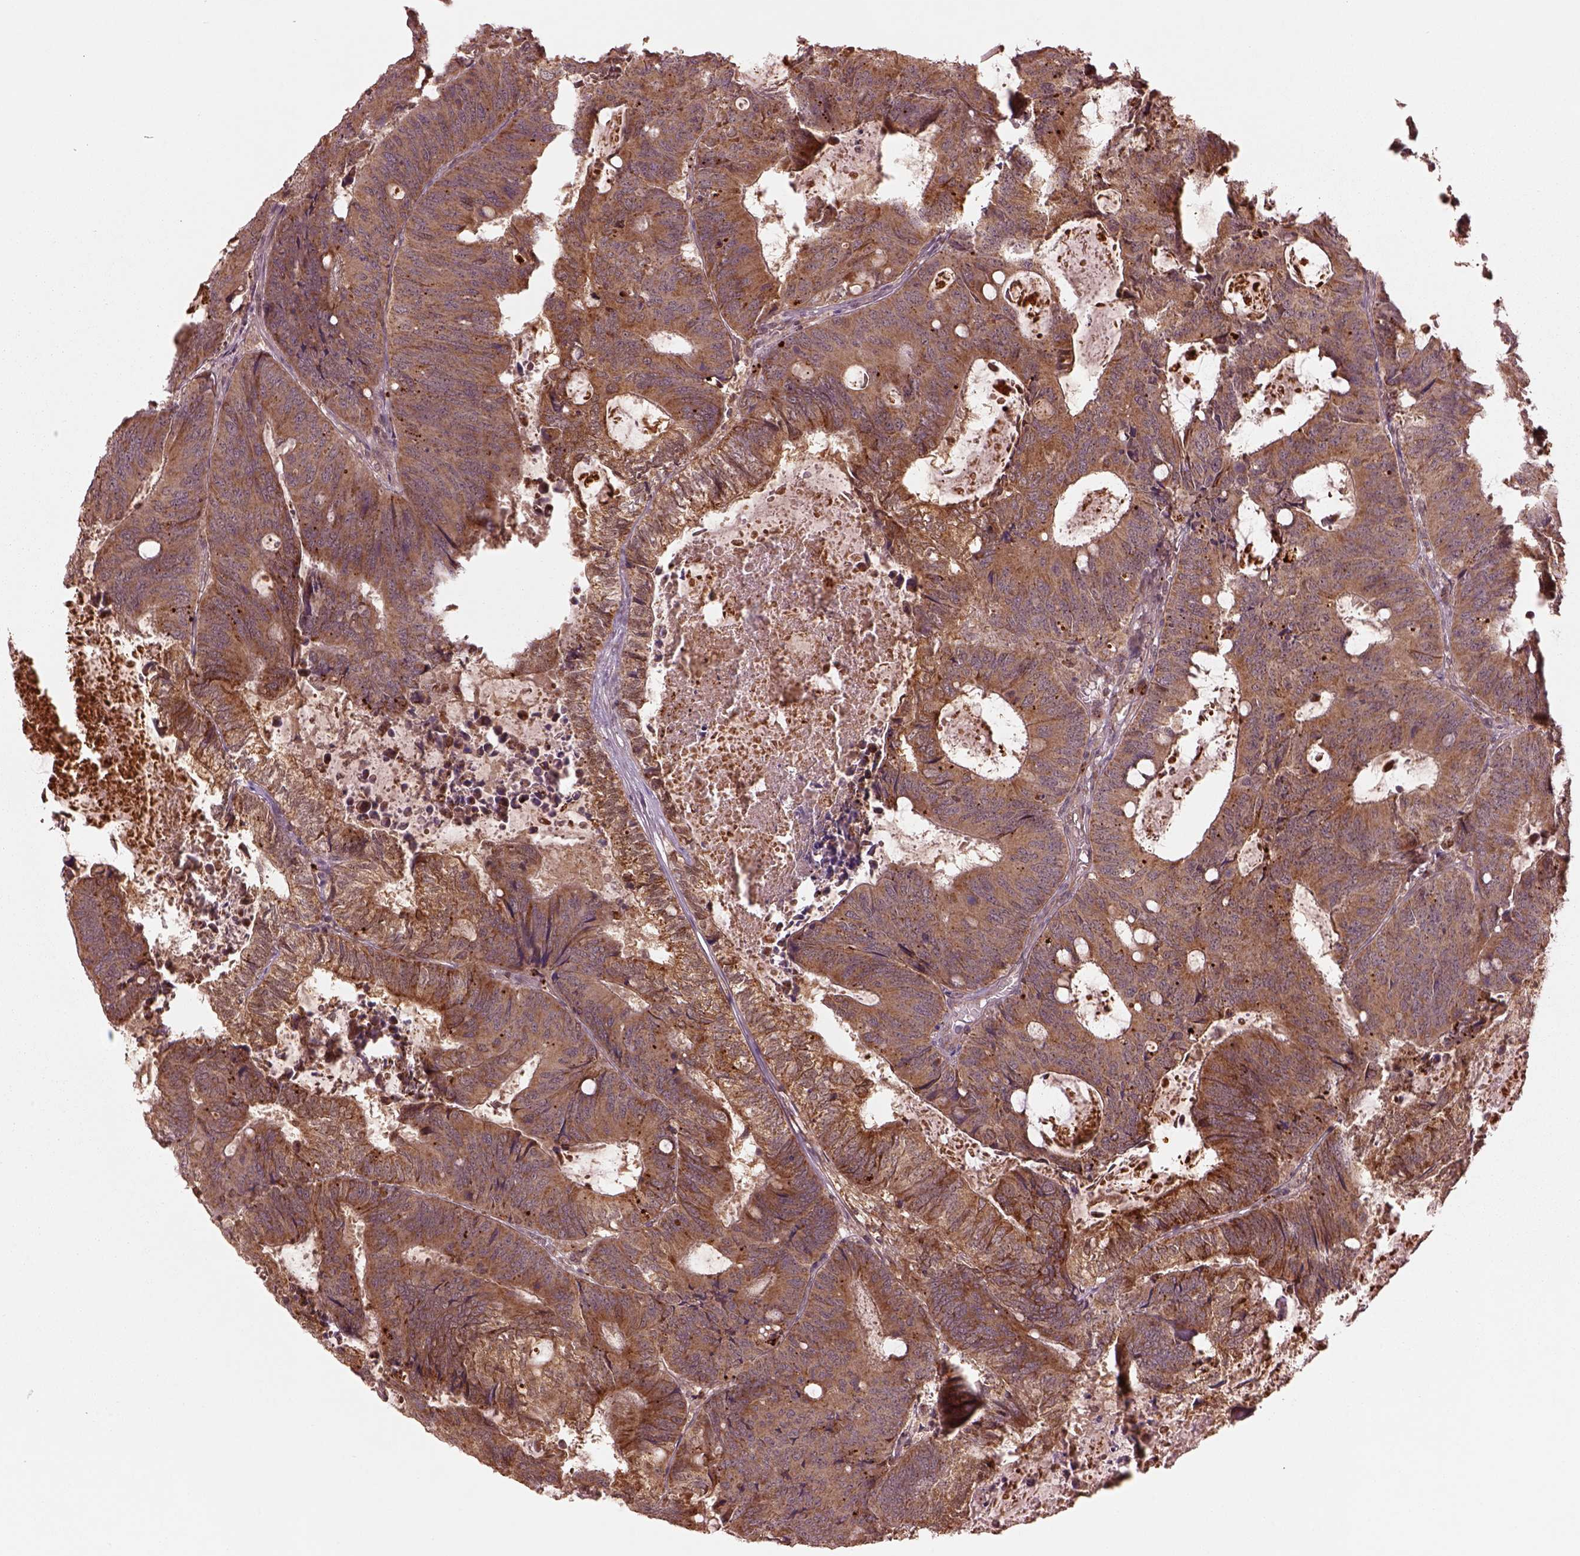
{"staining": {"intensity": "moderate", "quantity": ">75%", "location": "cytoplasmic/membranous"}, "tissue": "colorectal cancer", "cell_type": "Tumor cells", "image_type": "cancer", "snomed": [{"axis": "morphology", "description": "Adenocarcinoma, NOS"}, {"axis": "topography", "description": "Colon"}], "caption": "This is an image of immunohistochemistry staining of colorectal adenocarcinoma, which shows moderate staining in the cytoplasmic/membranous of tumor cells.", "gene": "SEL1L3", "patient": {"sex": "male", "age": 67}}